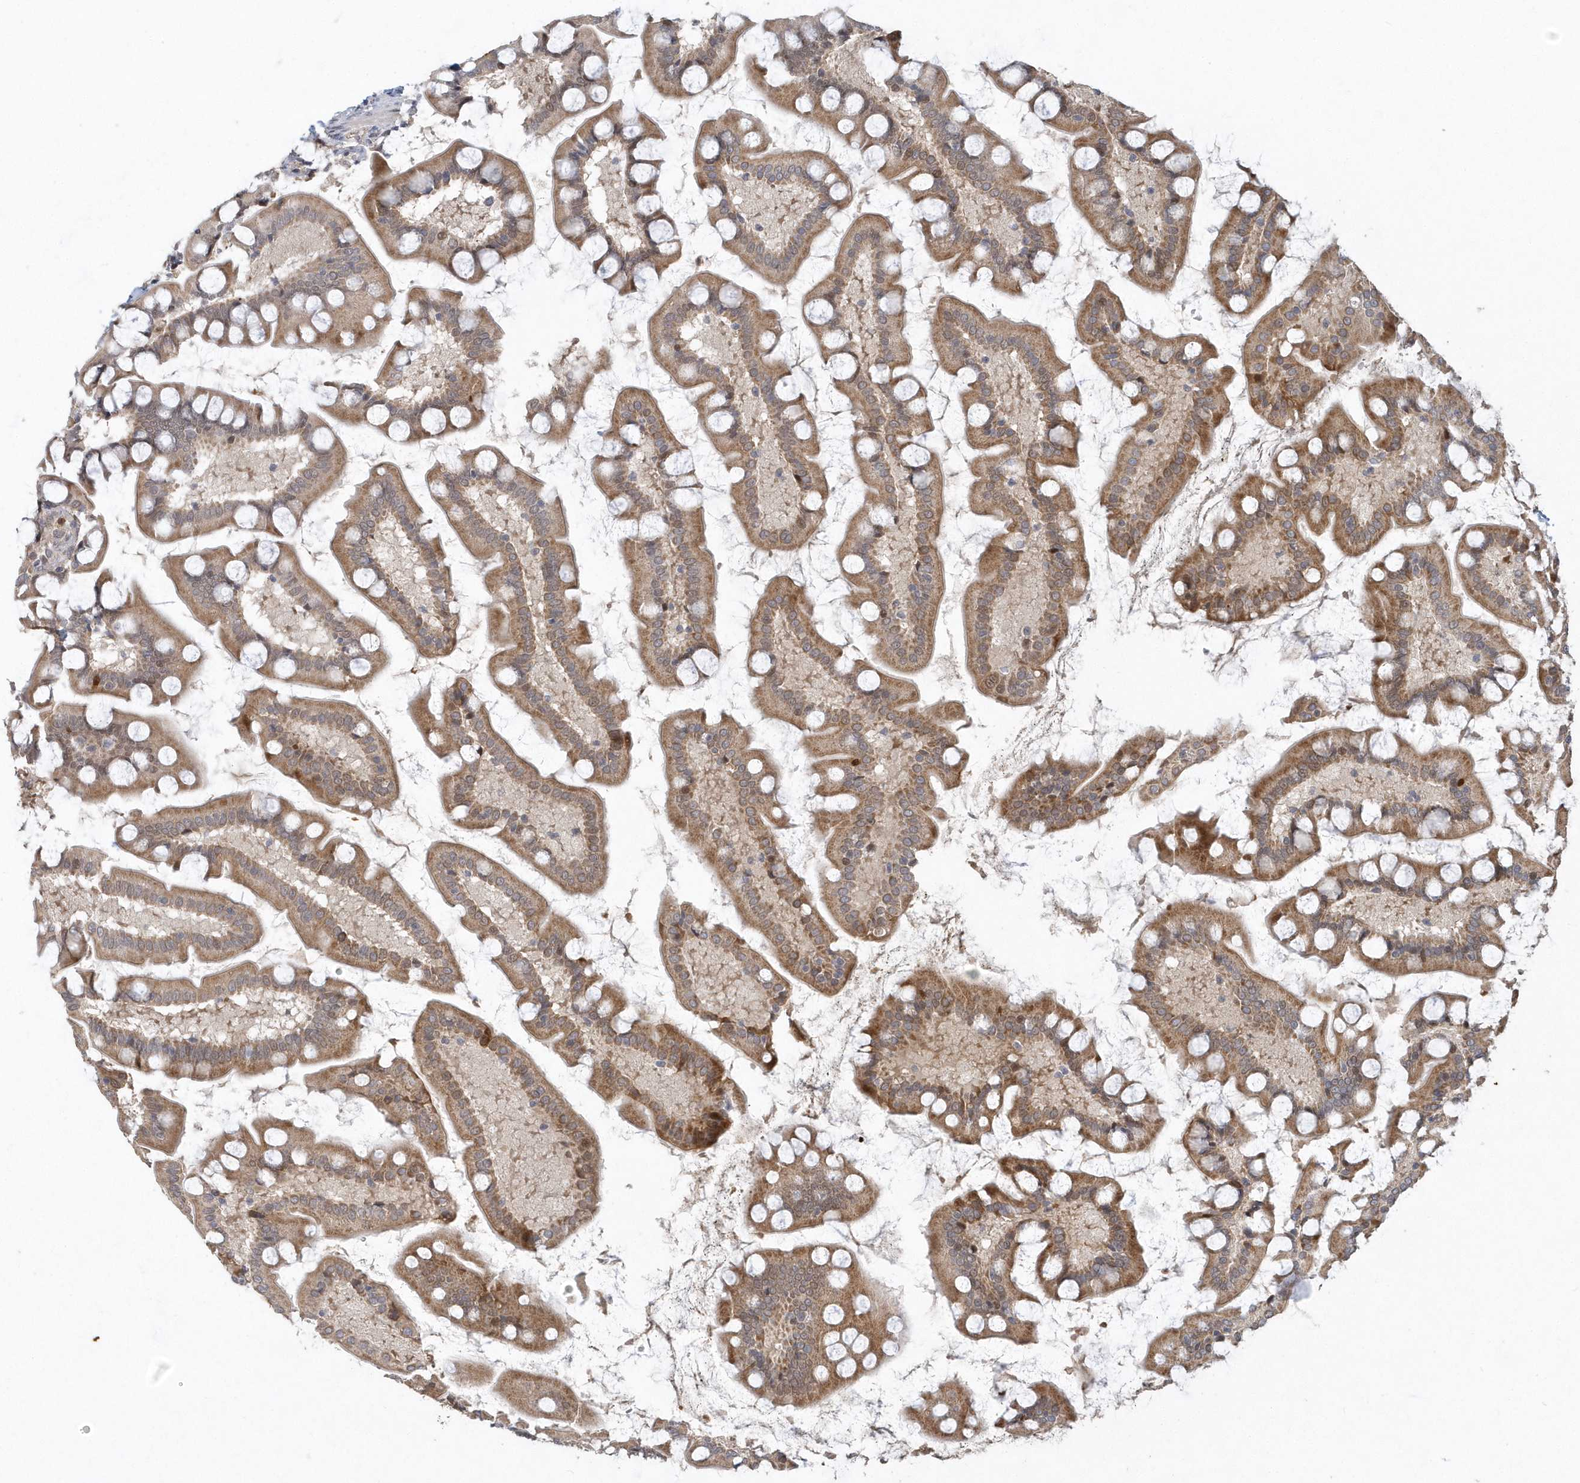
{"staining": {"intensity": "moderate", "quantity": ">75%", "location": "cytoplasmic/membranous"}, "tissue": "small intestine", "cell_type": "Glandular cells", "image_type": "normal", "snomed": [{"axis": "morphology", "description": "Normal tissue, NOS"}, {"axis": "topography", "description": "Small intestine"}], "caption": "Small intestine stained for a protein exhibits moderate cytoplasmic/membranous positivity in glandular cells. (DAB (3,3'-diaminobenzidine) IHC with brightfield microscopy, high magnification).", "gene": "TRAIP", "patient": {"sex": "male", "age": 41}}